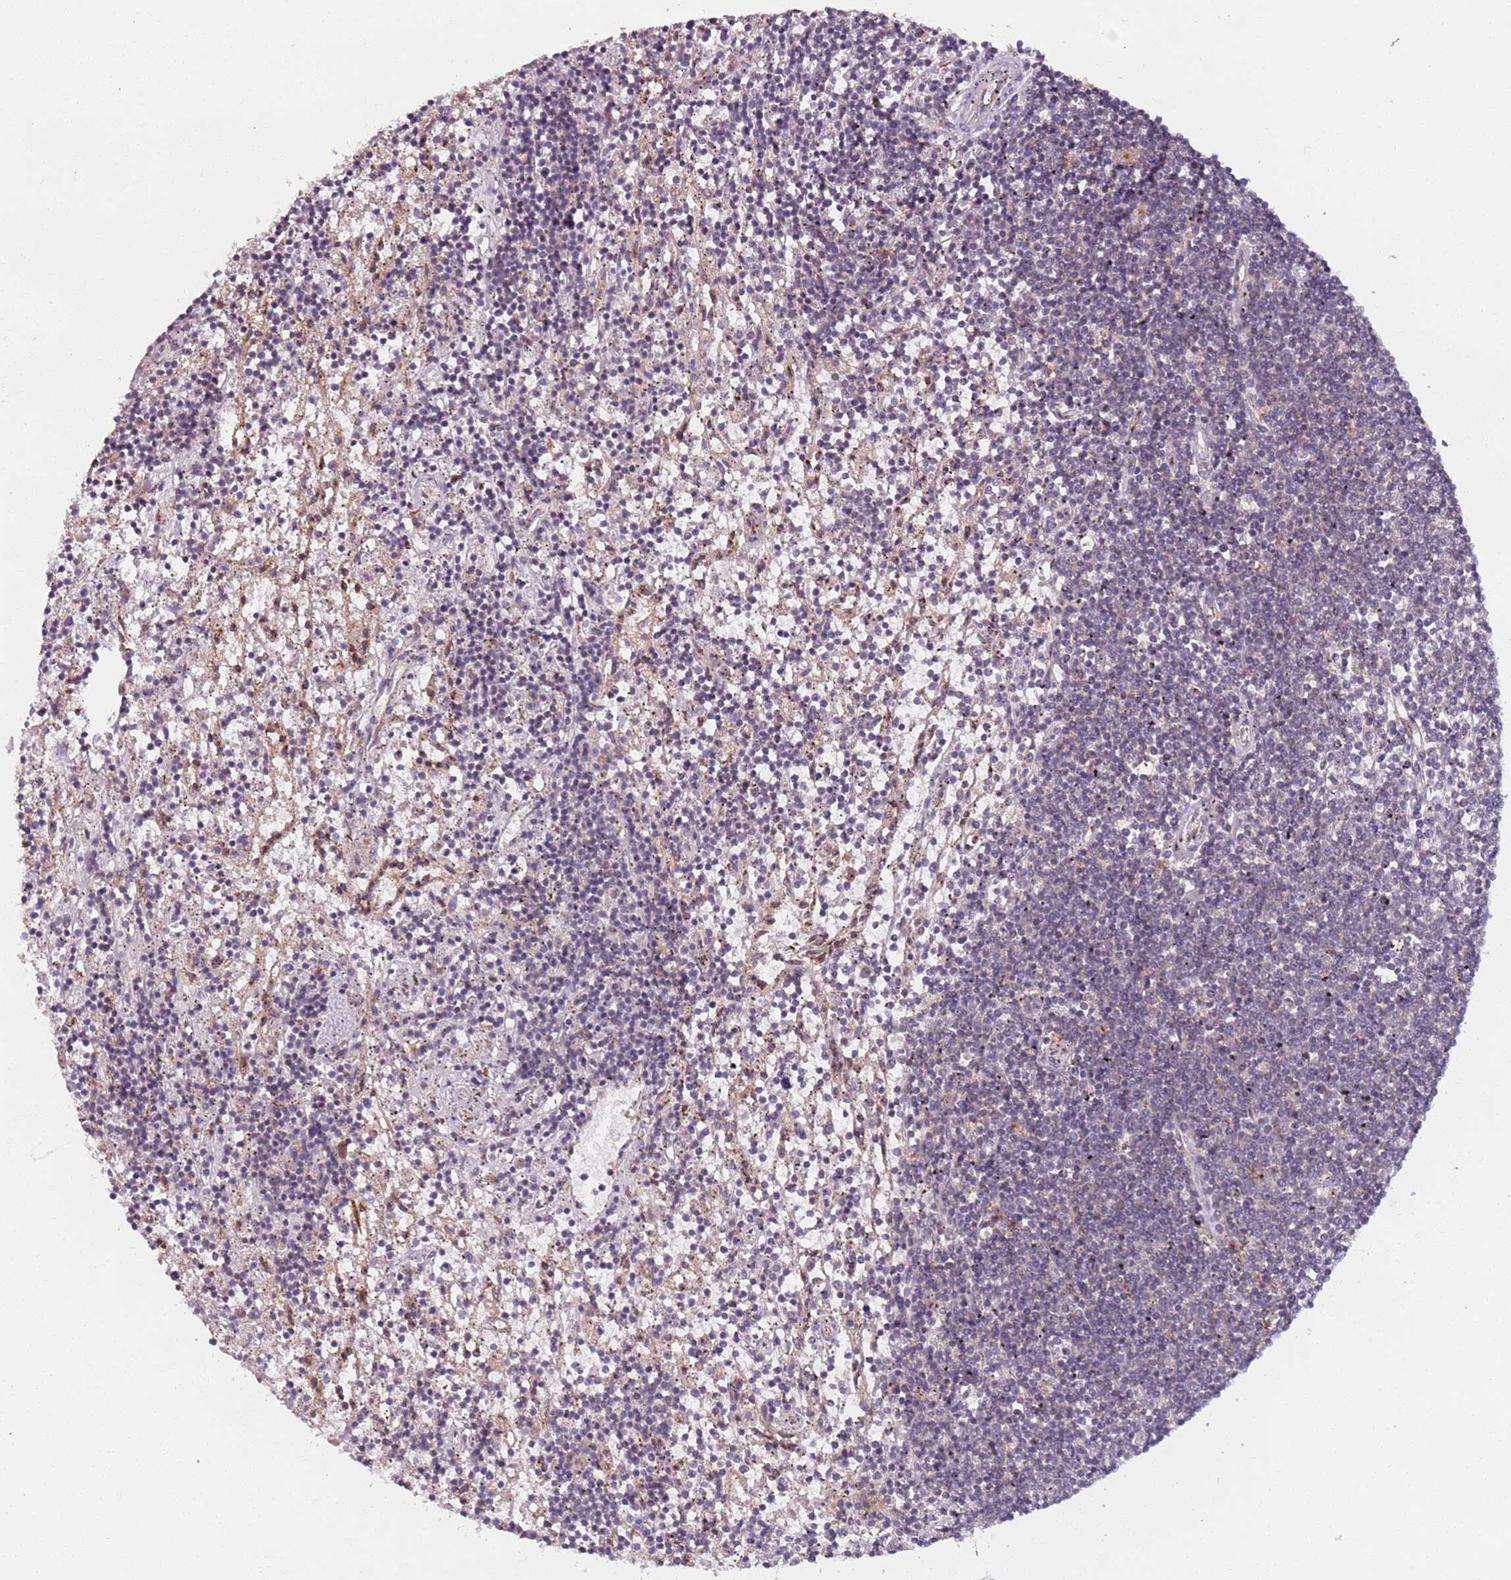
{"staining": {"intensity": "negative", "quantity": "none", "location": "none"}, "tissue": "lymphoma", "cell_type": "Tumor cells", "image_type": "cancer", "snomed": [{"axis": "morphology", "description": "Malignant lymphoma, non-Hodgkin's type, Low grade"}, {"axis": "topography", "description": "Spleen"}], "caption": "This histopathology image is of low-grade malignant lymphoma, non-Hodgkin's type stained with IHC to label a protein in brown with the nuclei are counter-stained blue. There is no positivity in tumor cells.", "gene": "AKTIP", "patient": {"sex": "male", "age": 76}}